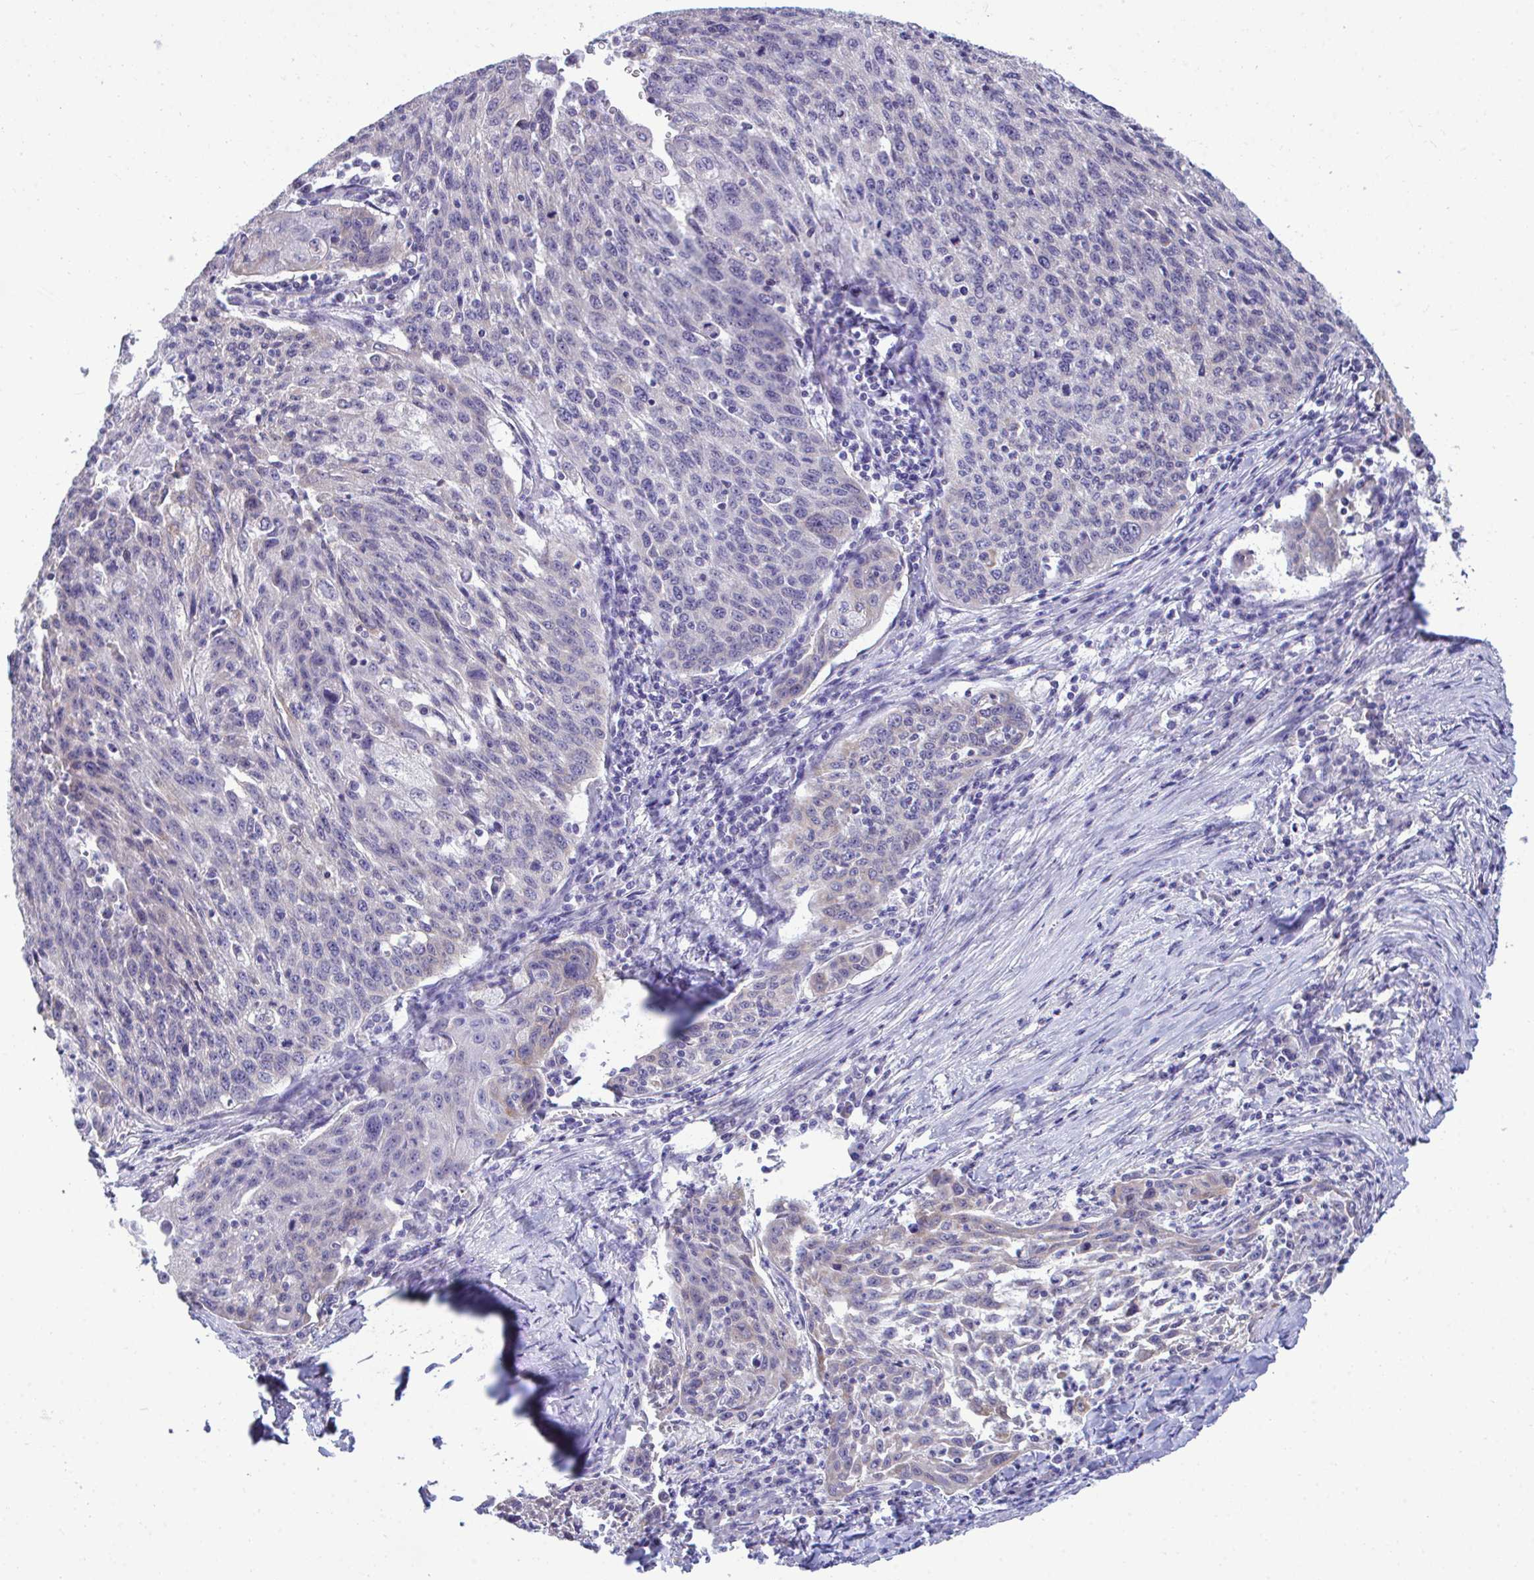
{"staining": {"intensity": "negative", "quantity": "none", "location": "none"}, "tissue": "lung cancer", "cell_type": "Tumor cells", "image_type": "cancer", "snomed": [{"axis": "morphology", "description": "Squamous cell carcinoma, NOS"}, {"axis": "morphology", "description": "Squamous cell carcinoma, metastatic, NOS"}, {"axis": "topography", "description": "Bronchus"}, {"axis": "topography", "description": "Lung"}], "caption": "Immunohistochemistry (IHC) histopathology image of human lung squamous cell carcinoma stained for a protein (brown), which shows no staining in tumor cells.", "gene": "PIGK", "patient": {"sex": "male", "age": 62}}